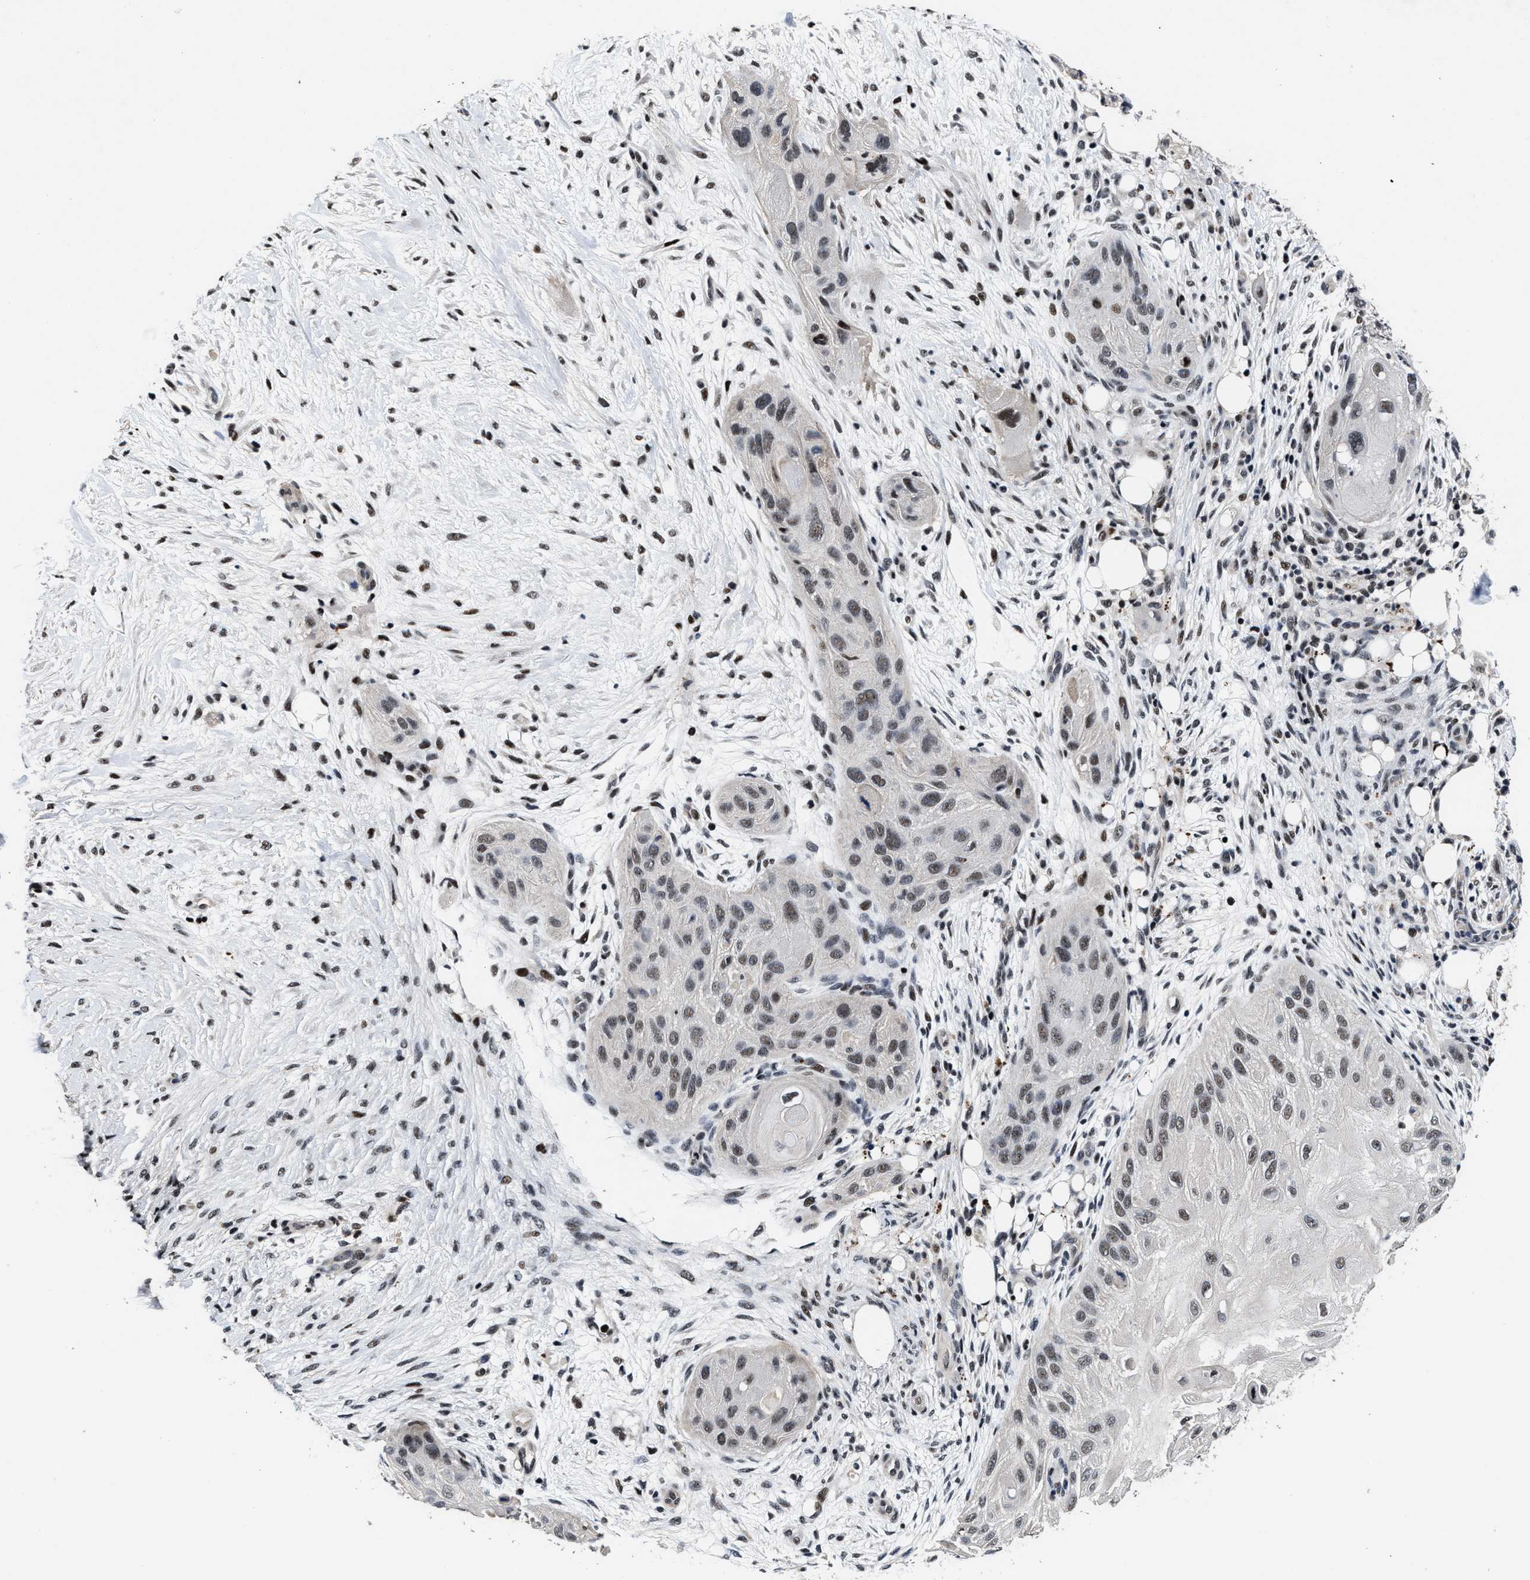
{"staining": {"intensity": "weak", "quantity": ">75%", "location": "nuclear"}, "tissue": "skin cancer", "cell_type": "Tumor cells", "image_type": "cancer", "snomed": [{"axis": "morphology", "description": "Squamous cell carcinoma, NOS"}, {"axis": "topography", "description": "Skin"}], "caption": "High-power microscopy captured an immunohistochemistry photomicrograph of skin squamous cell carcinoma, revealing weak nuclear expression in about >75% of tumor cells.", "gene": "ZNF233", "patient": {"sex": "female", "age": 77}}